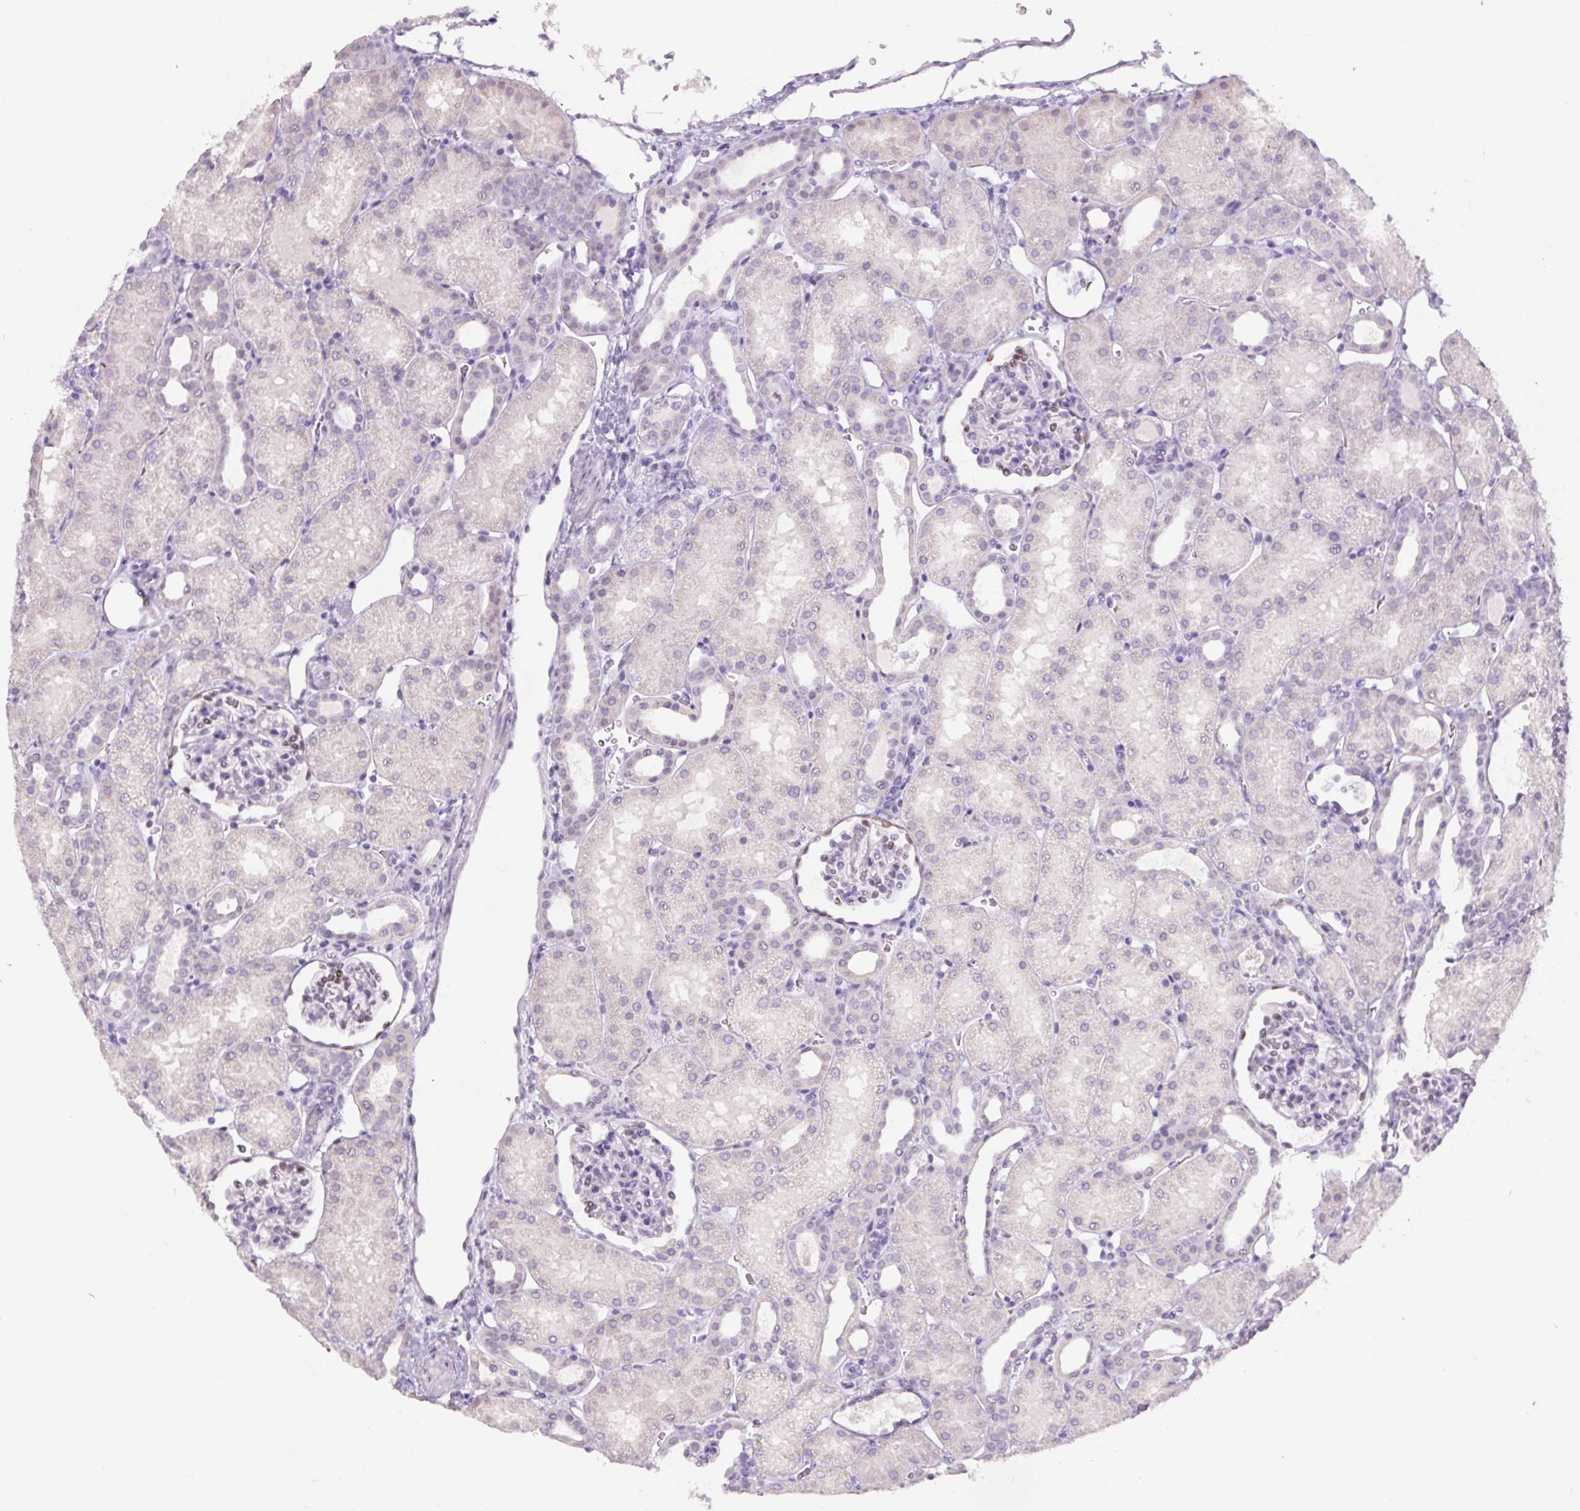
{"staining": {"intensity": "moderate", "quantity": "<25%", "location": "nuclear"}, "tissue": "kidney", "cell_type": "Cells in glomeruli", "image_type": "normal", "snomed": [{"axis": "morphology", "description": "Normal tissue, NOS"}, {"axis": "topography", "description": "Kidney"}], "caption": "Kidney stained with IHC shows moderate nuclear expression in about <25% of cells in glomeruli.", "gene": "SIX1", "patient": {"sex": "male", "age": 2}}